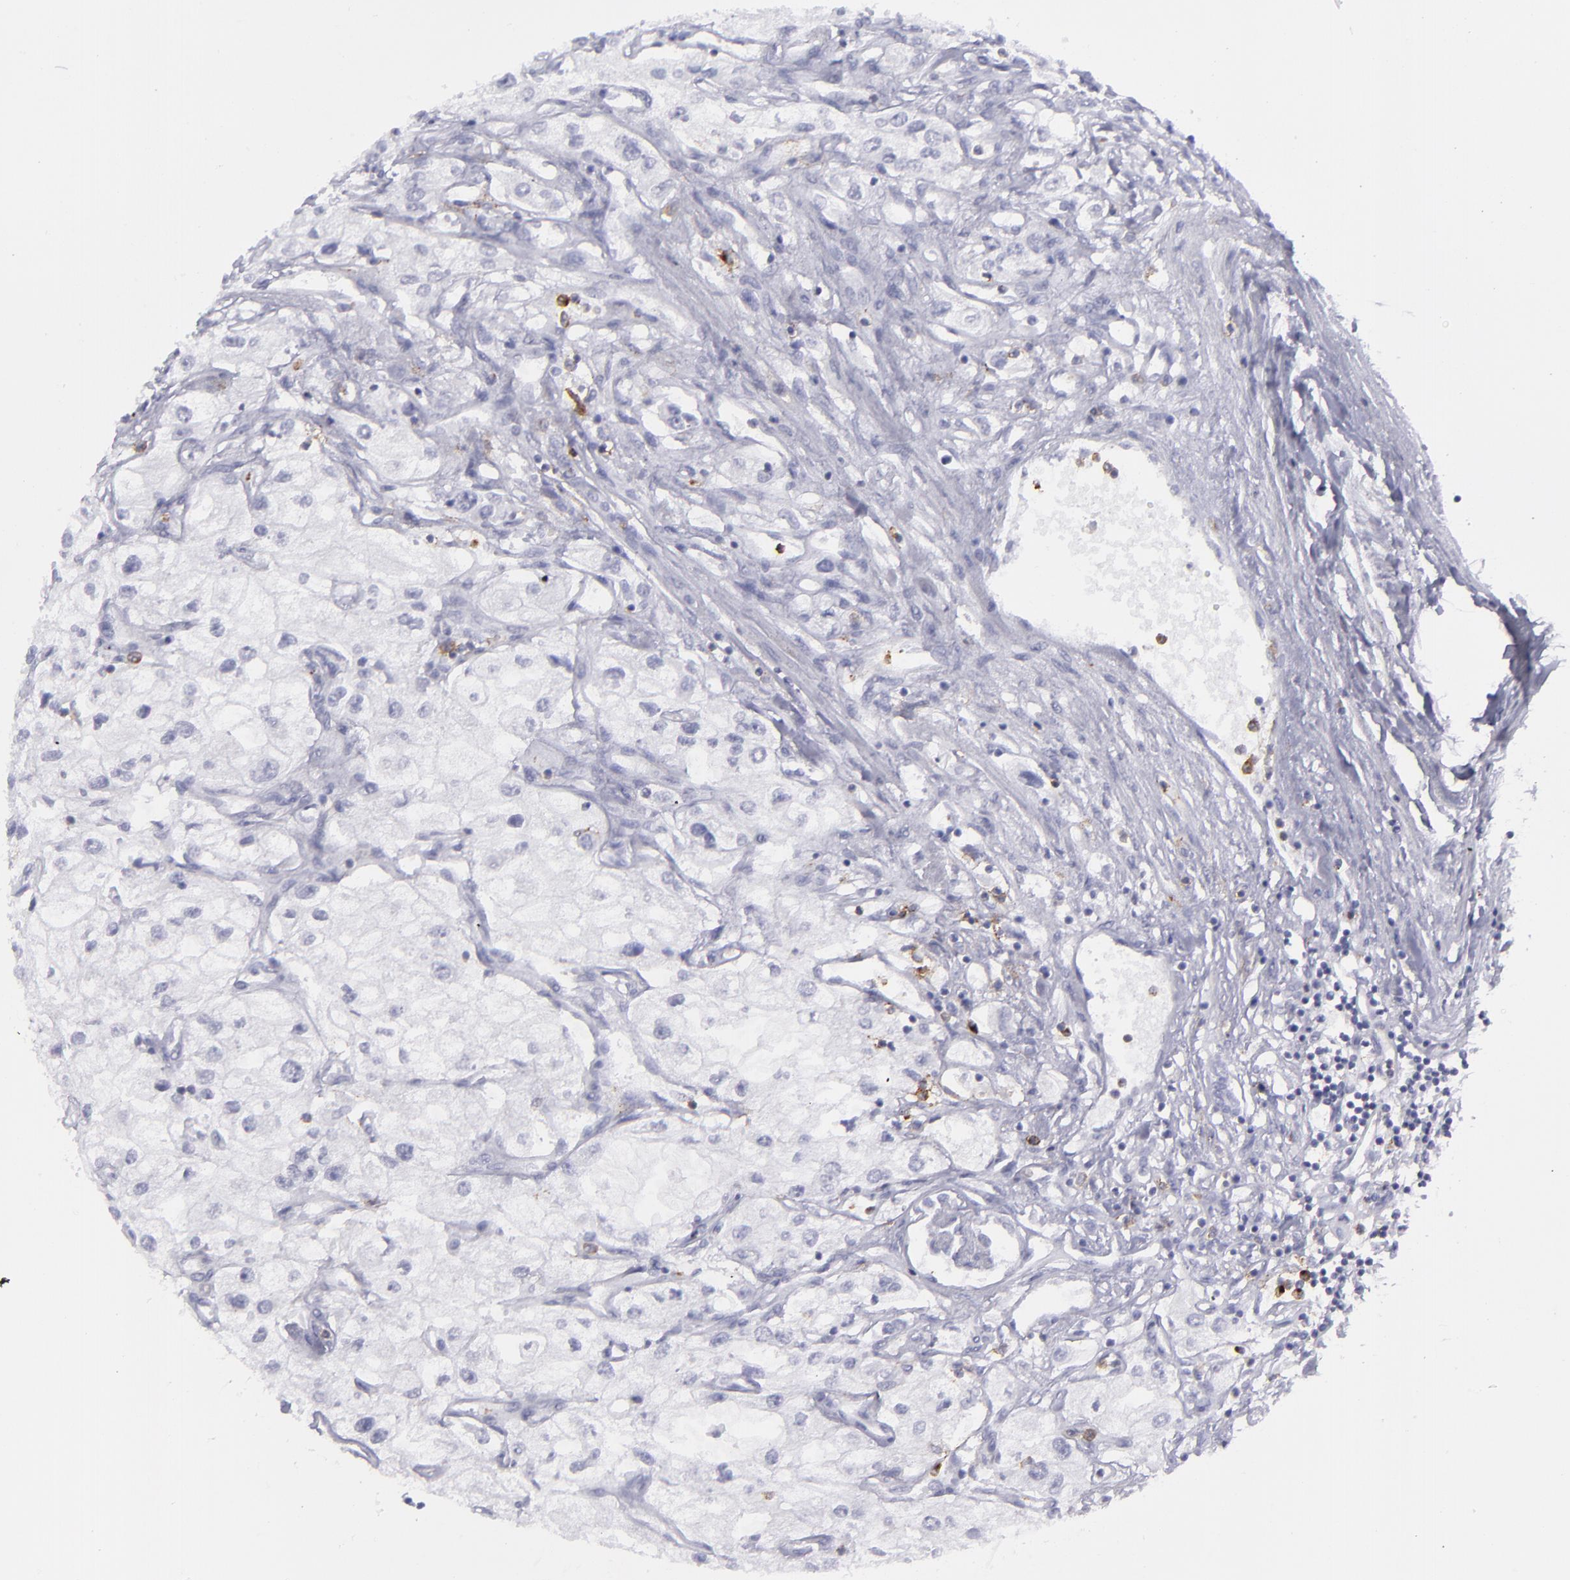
{"staining": {"intensity": "negative", "quantity": "none", "location": "none"}, "tissue": "renal cancer", "cell_type": "Tumor cells", "image_type": "cancer", "snomed": [{"axis": "morphology", "description": "Adenocarcinoma, NOS"}, {"axis": "topography", "description": "Kidney"}], "caption": "IHC of renal cancer exhibits no positivity in tumor cells. (DAB IHC with hematoxylin counter stain).", "gene": "SELPLG", "patient": {"sex": "male", "age": 57}}